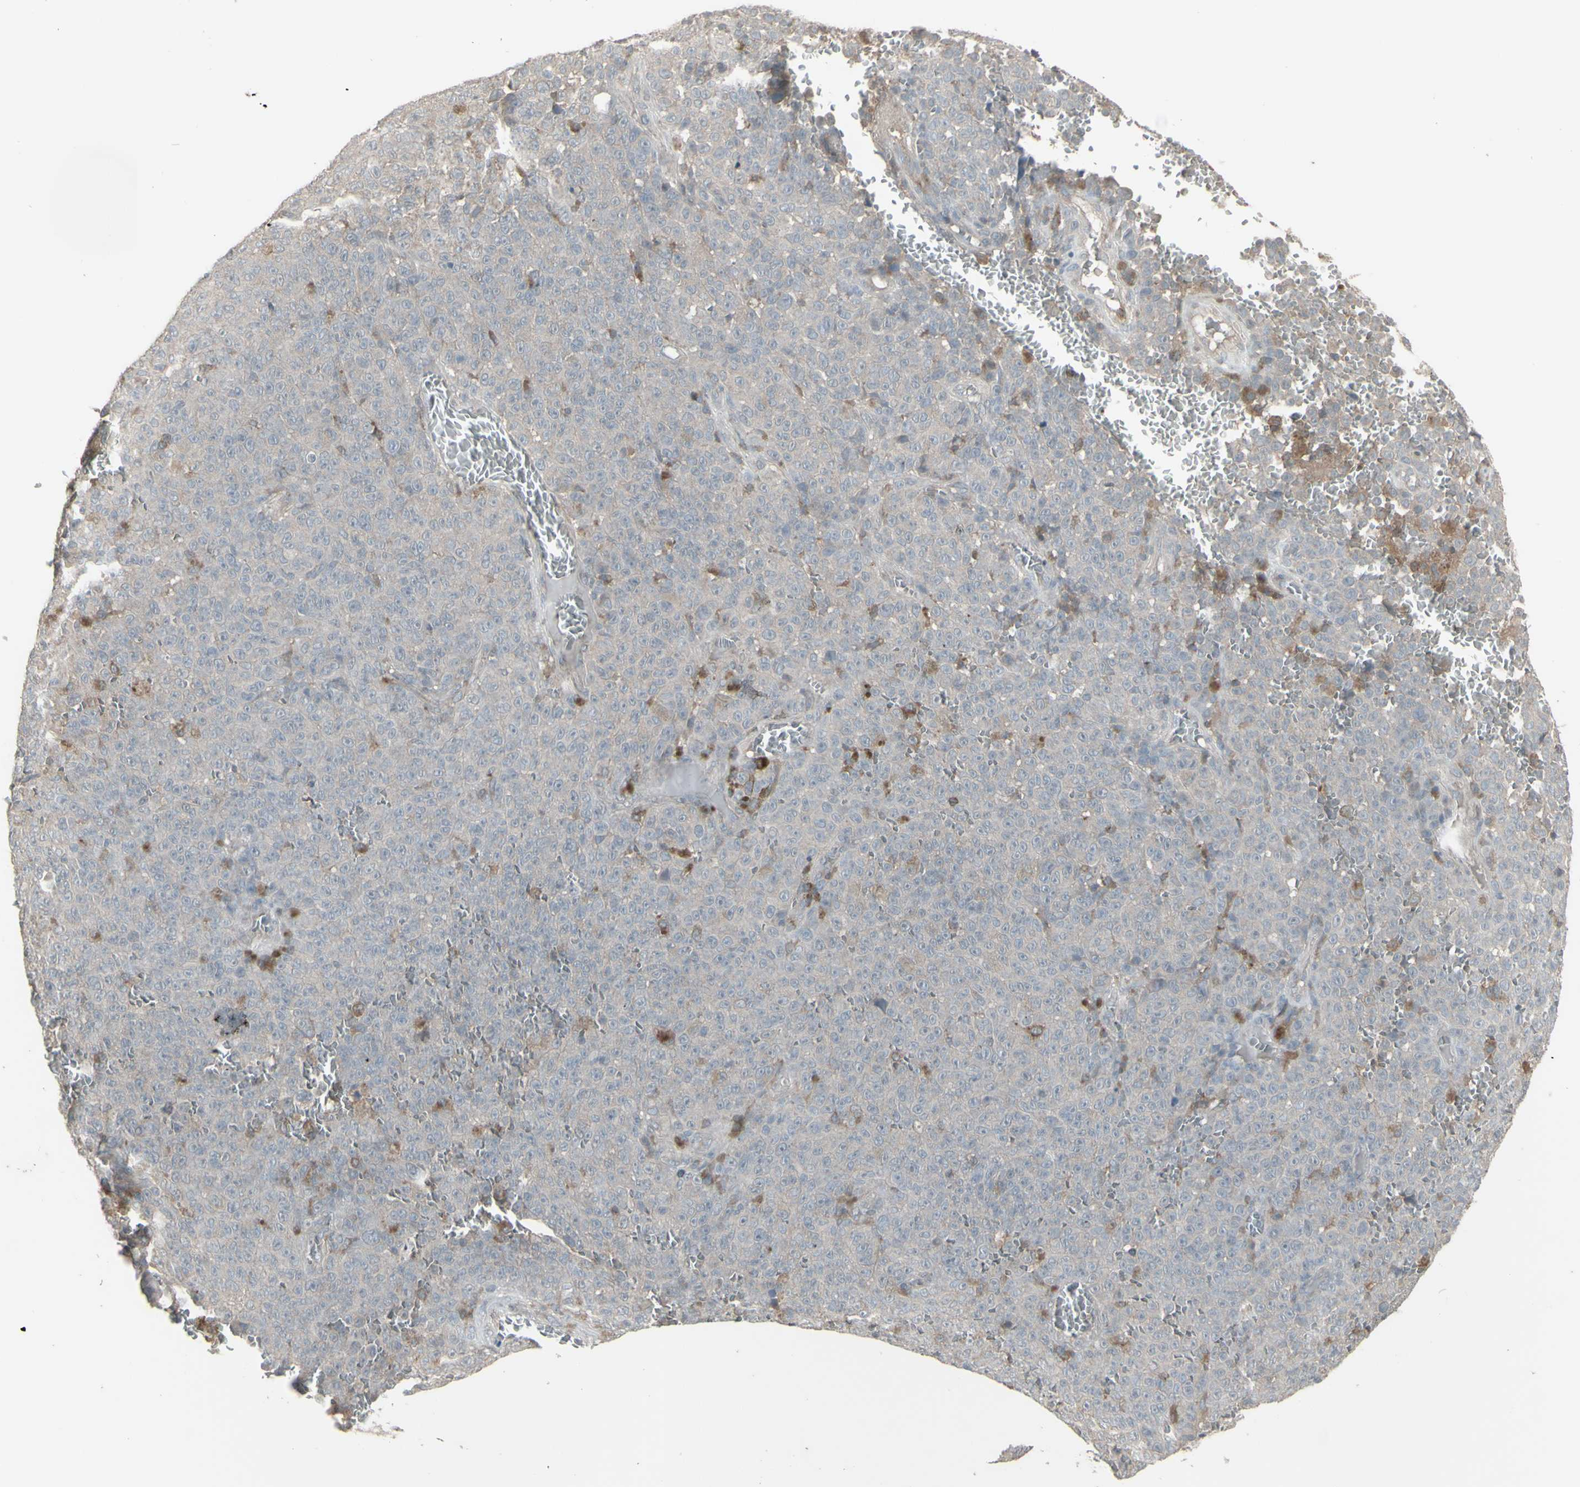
{"staining": {"intensity": "negative", "quantity": "none", "location": "none"}, "tissue": "melanoma", "cell_type": "Tumor cells", "image_type": "cancer", "snomed": [{"axis": "morphology", "description": "Malignant melanoma, NOS"}, {"axis": "topography", "description": "Skin"}], "caption": "Immunohistochemistry histopathology image of neoplastic tissue: melanoma stained with DAB exhibits no significant protein positivity in tumor cells.", "gene": "CSK", "patient": {"sex": "female", "age": 82}}